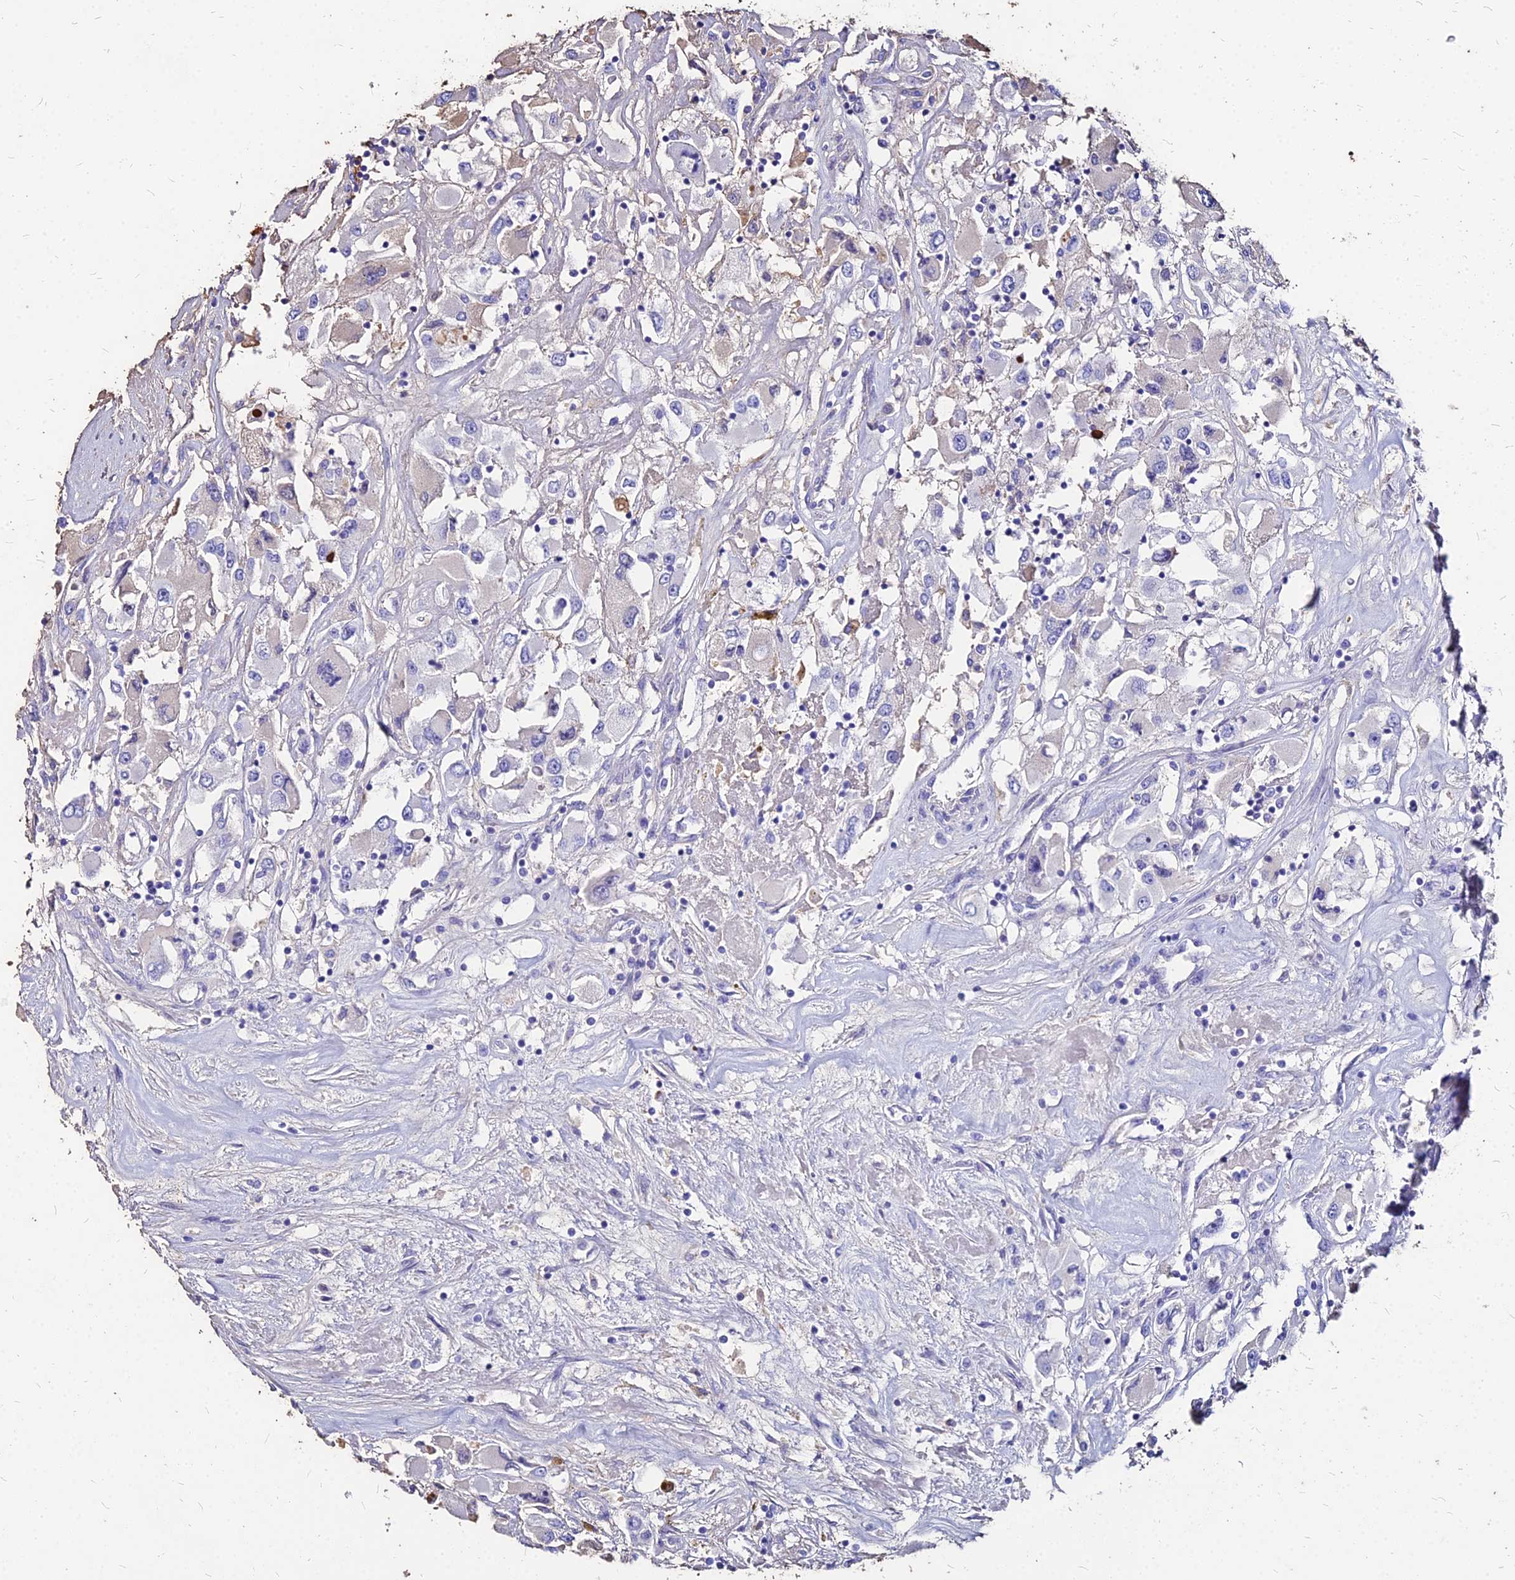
{"staining": {"intensity": "negative", "quantity": "none", "location": "none"}, "tissue": "renal cancer", "cell_type": "Tumor cells", "image_type": "cancer", "snomed": [{"axis": "morphology", "description": "Adenocarcinoma, NOS"}, {"axis": "topography", "description": "Kidney"}], "caption": "Immunohistochemical staining of human renal adenocarcinoma demonstrates no significant positivity in tumor cells.", "gene": "NME5", "patient": {"sex": "female", "age": 52}}